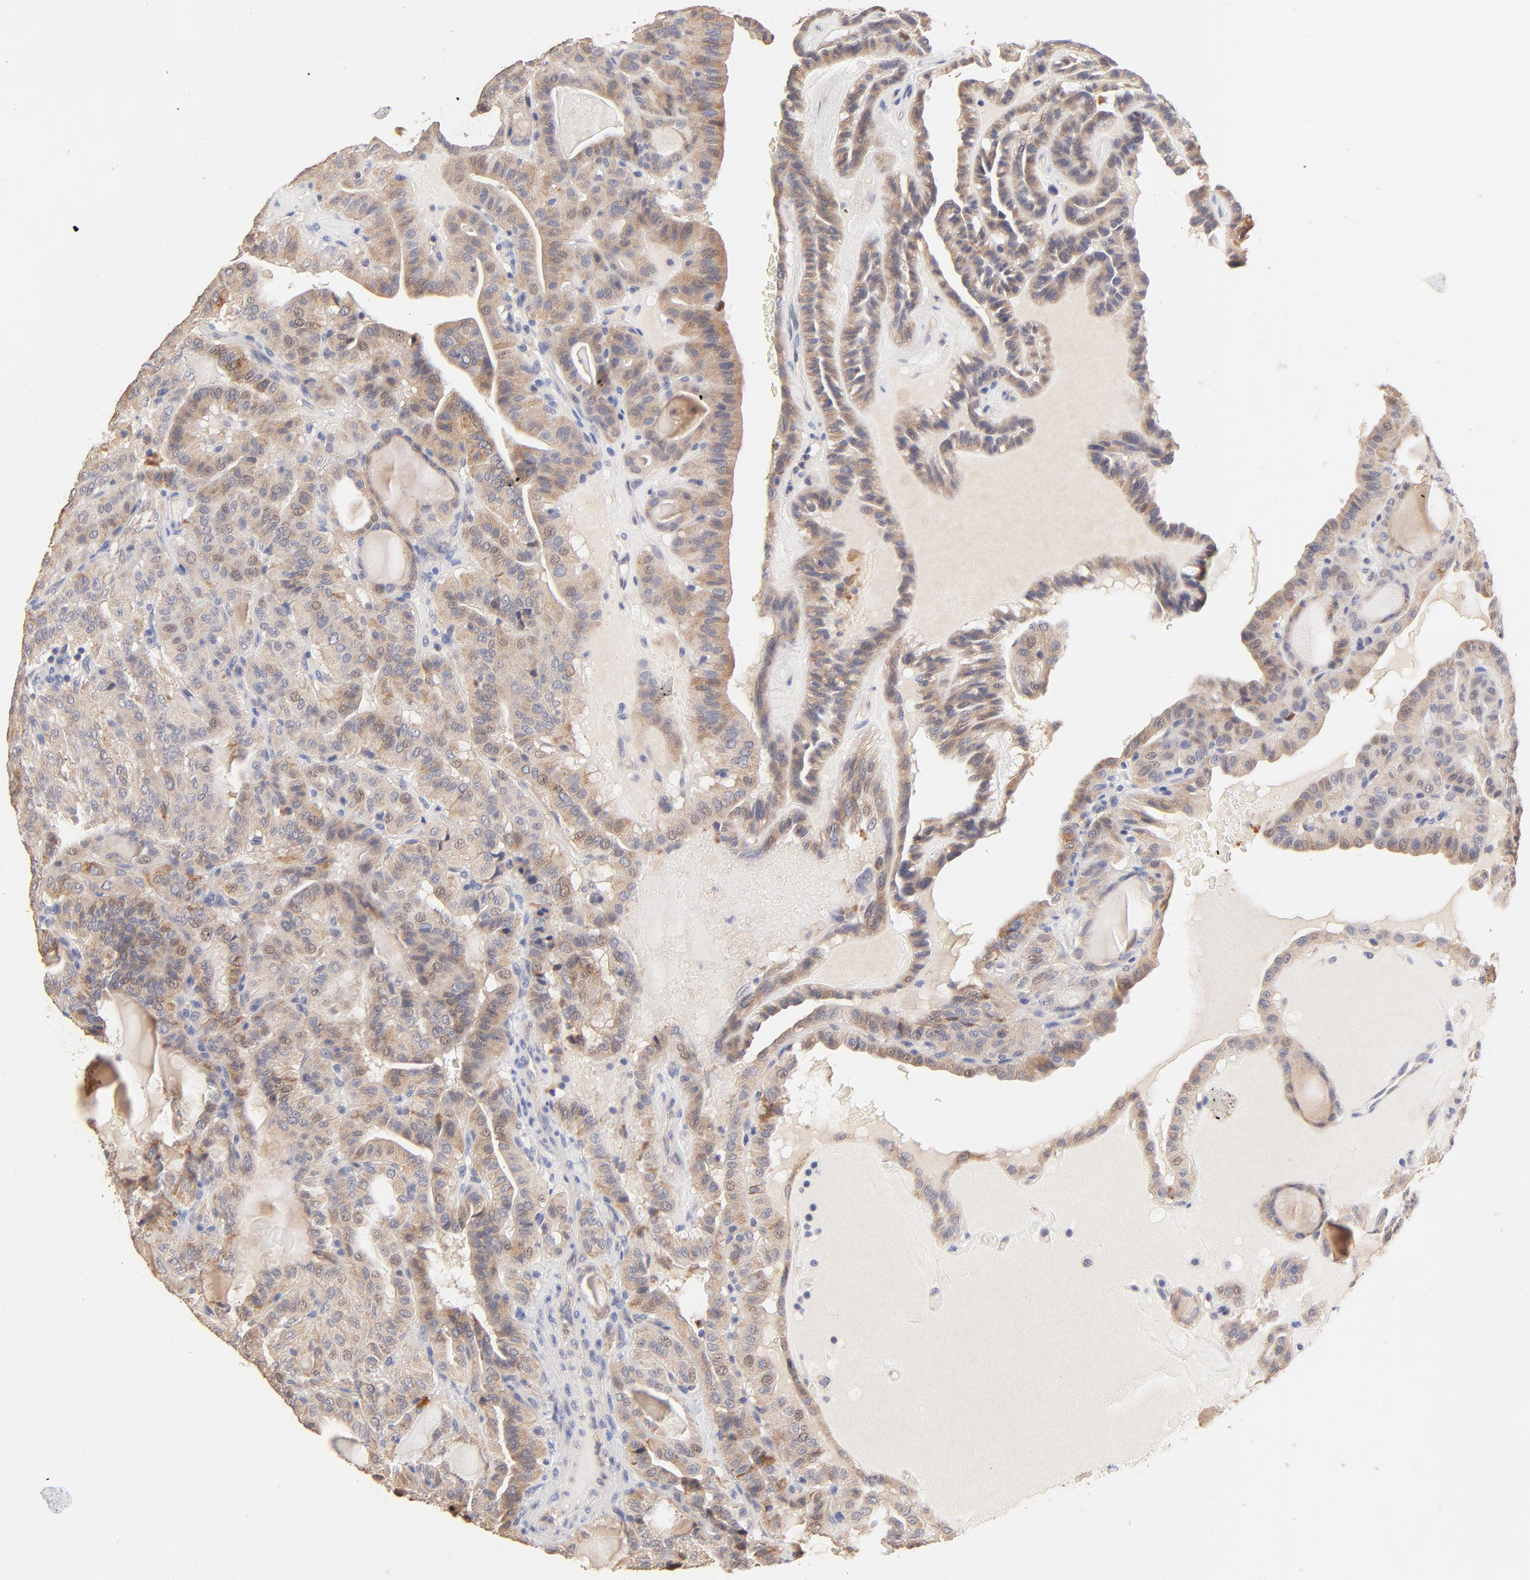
{"staining": {"intensity": "moderate", "quantity": ">75%", "location": "cytoplasmic/membranous"}, "tissue": "thyroid cancer", "cell_type": "Tumor cells", "image_type": "cancer", "snomed": [{"axis": "morphology", "description": "Papillary adenocarcinoma, NOS"}, {"axis": "topography", "description": "Thyroid gland"}], "caption": "The micrograph exhibits staining of thyroid cancer (papillary adenocarcinoma), revealing moderate cytoplasmic/membranous protein expression (brown color) within tumor cells. (IHC, brightfield microscopy, high magnification).", "gene": "PTK7", "patient": {"sex": "male", "age": 77}}